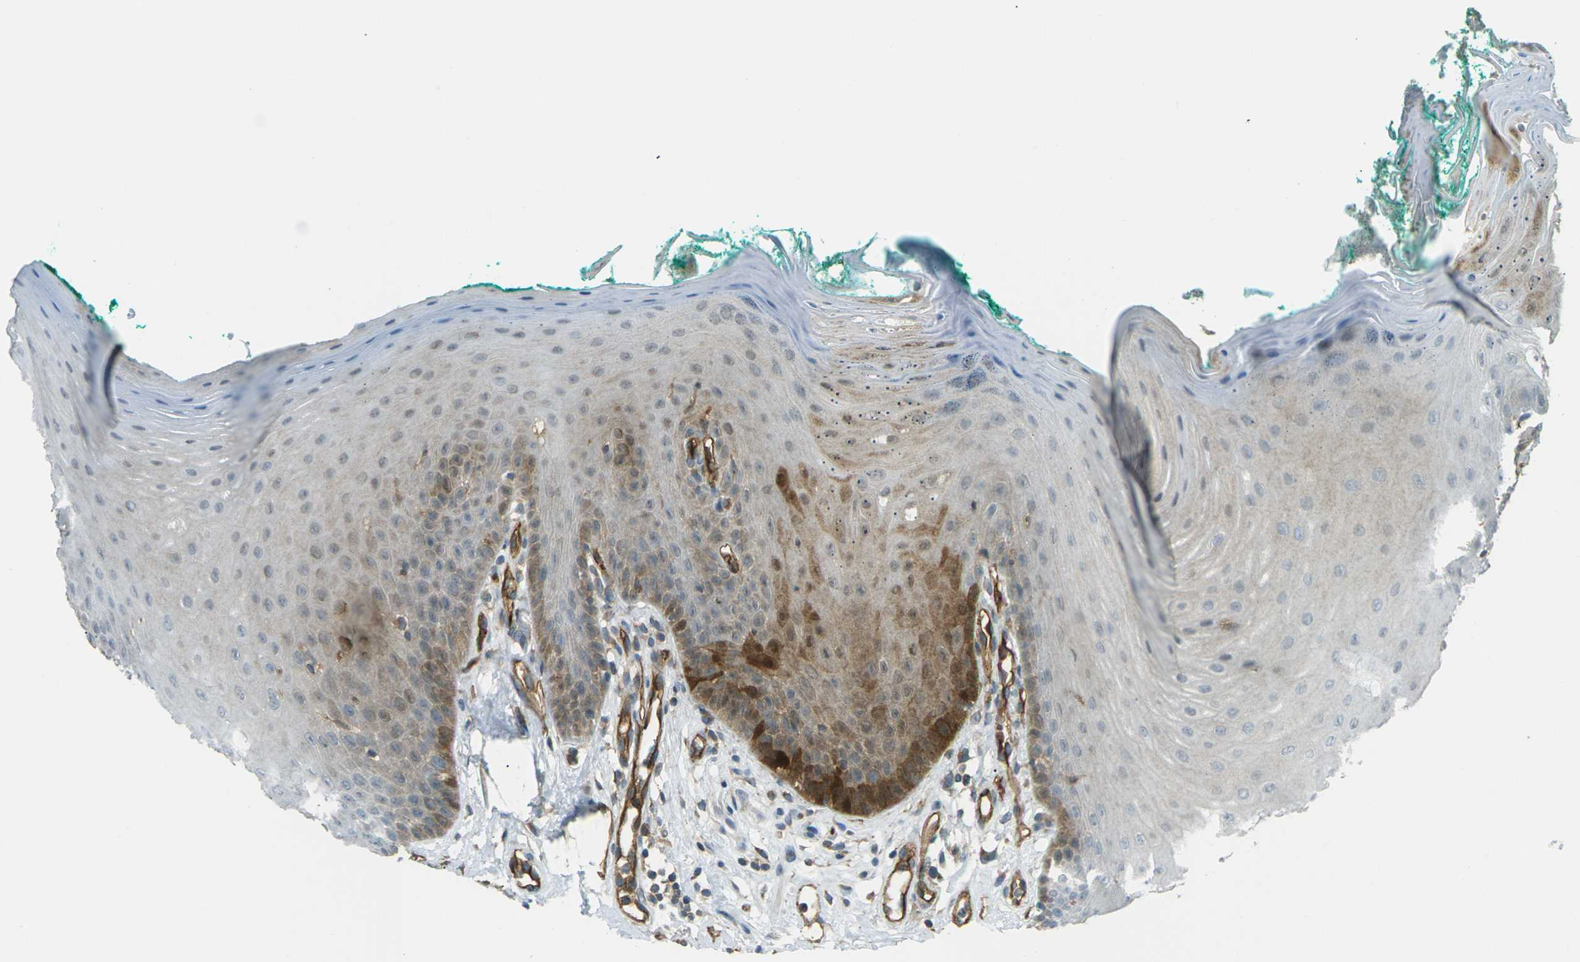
{"staining": {"intensity": "moderate", "quantity": "25%-75%", "location": "cytoplasmic/membranous"}, "tissue": "oral mucosa", "cell_type": "Squamous epithelial cells", "image_type": "normal", "snomed": [{"axis": "morphology", "description": "Normal tissue, NOS"}, {"axis": "topography", "description": "Skeletal muscle"}, {"axis": "topography", "description": "Oral tissue"}], "caption": "High-magnification brightfield microscopy of normal oral mucosa stained with DAB (3,3'-diaminobenzidine) (brown) and counterstained with hematoxylin (blue). squamous epithelial cells exhibit moderate cytoplasmic/membranous expression is present in about25%-75% of cells. Immunohistochemistry (ihc) stains the protein in brown and the nuclei are stained blue.", "gene": "S1PR1", "patient": {"sex": "male", "age": 58}}